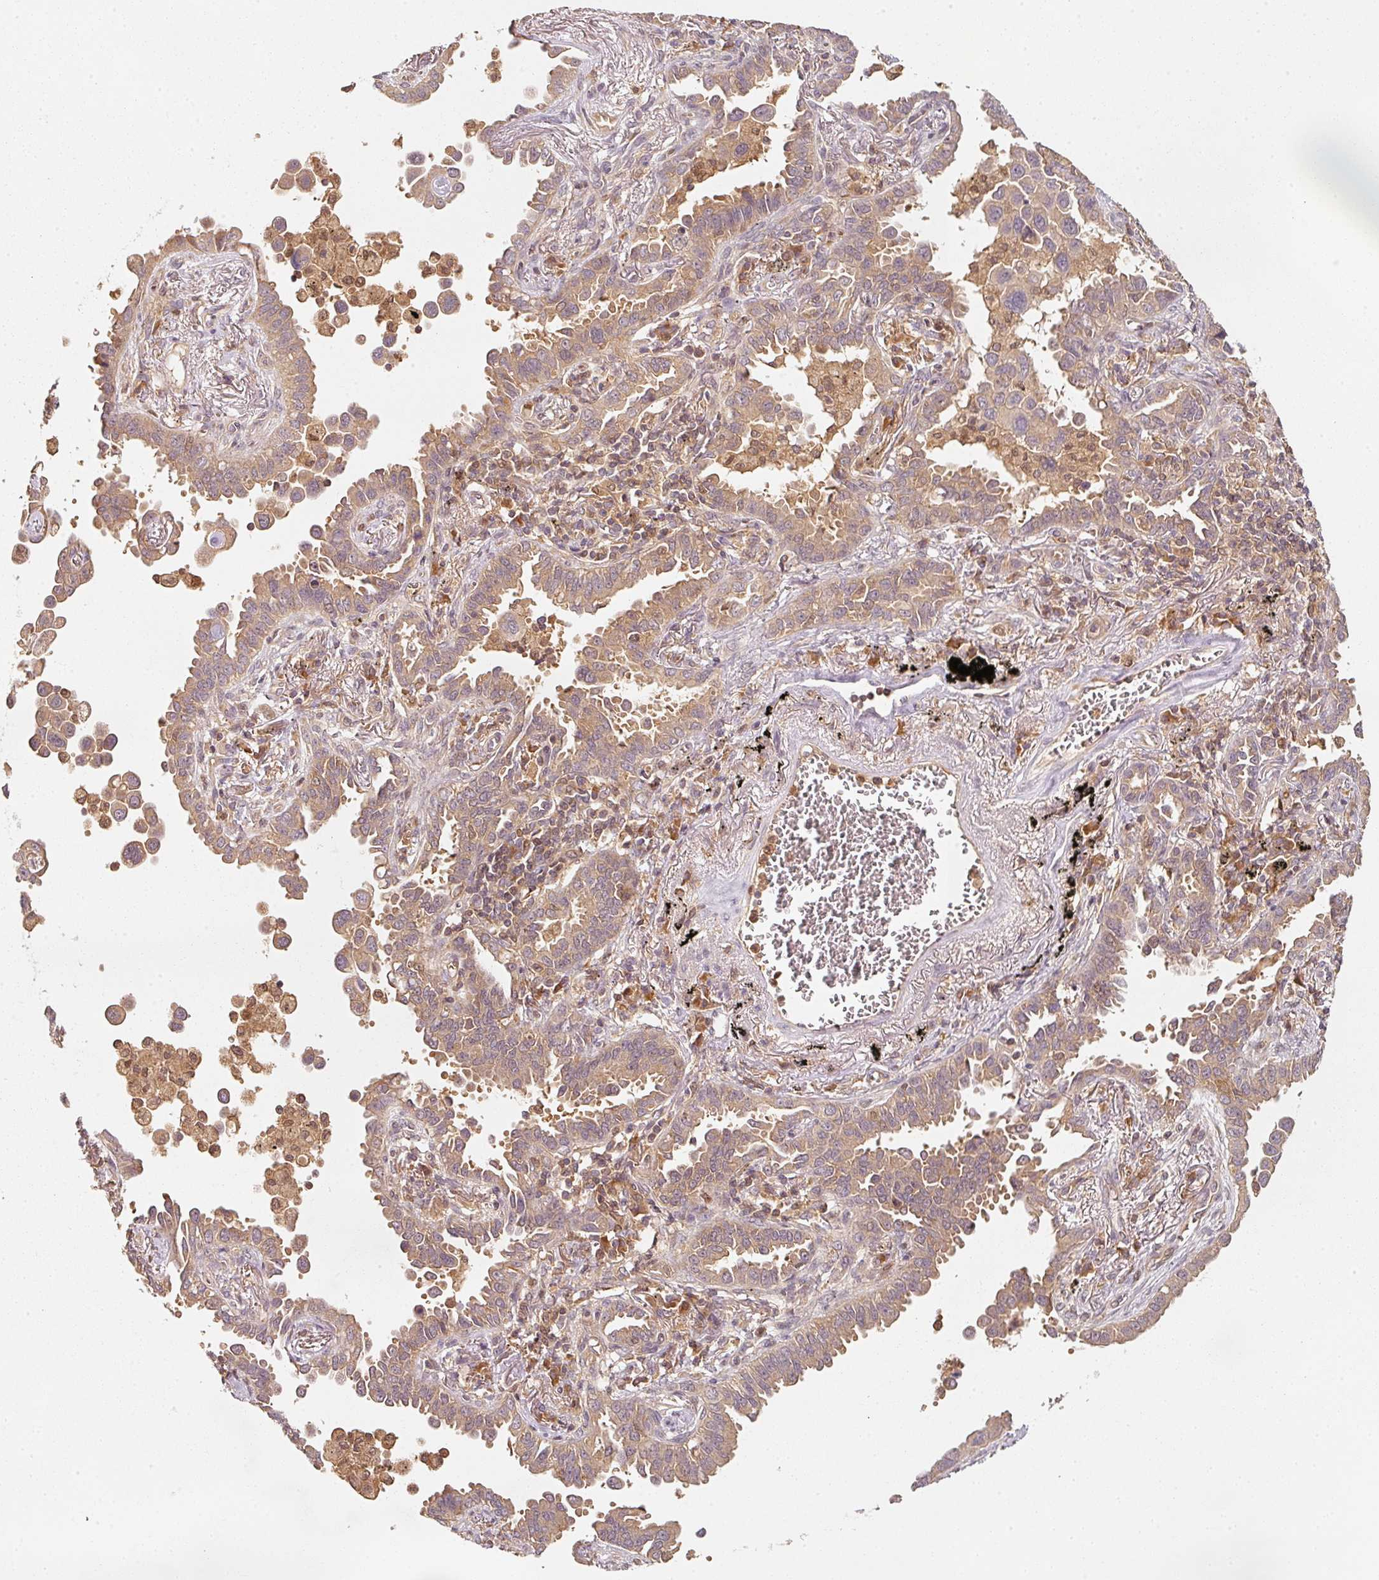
{"staining": {"intensity": "weak", "quantity": ">75%", "location": "cytoplasmic/membranous"}, "tissue": "lung cancer", "cell_type": "Tumor cells", "image_type": "cancer", "snomed": [{"axis": "morphology", "description": "Adenocarcinoma, NOS"}, {"axis": "topography", "description": "Lung"}], "caption": "Adenocarcinoma (lung) stained with immunohistochemistry reveals weak cytoplasmic/membranous positivity in about >75% of tumor cells.", "gene": "RRAS2", "patient": {"sex": "male", "age": 67}}